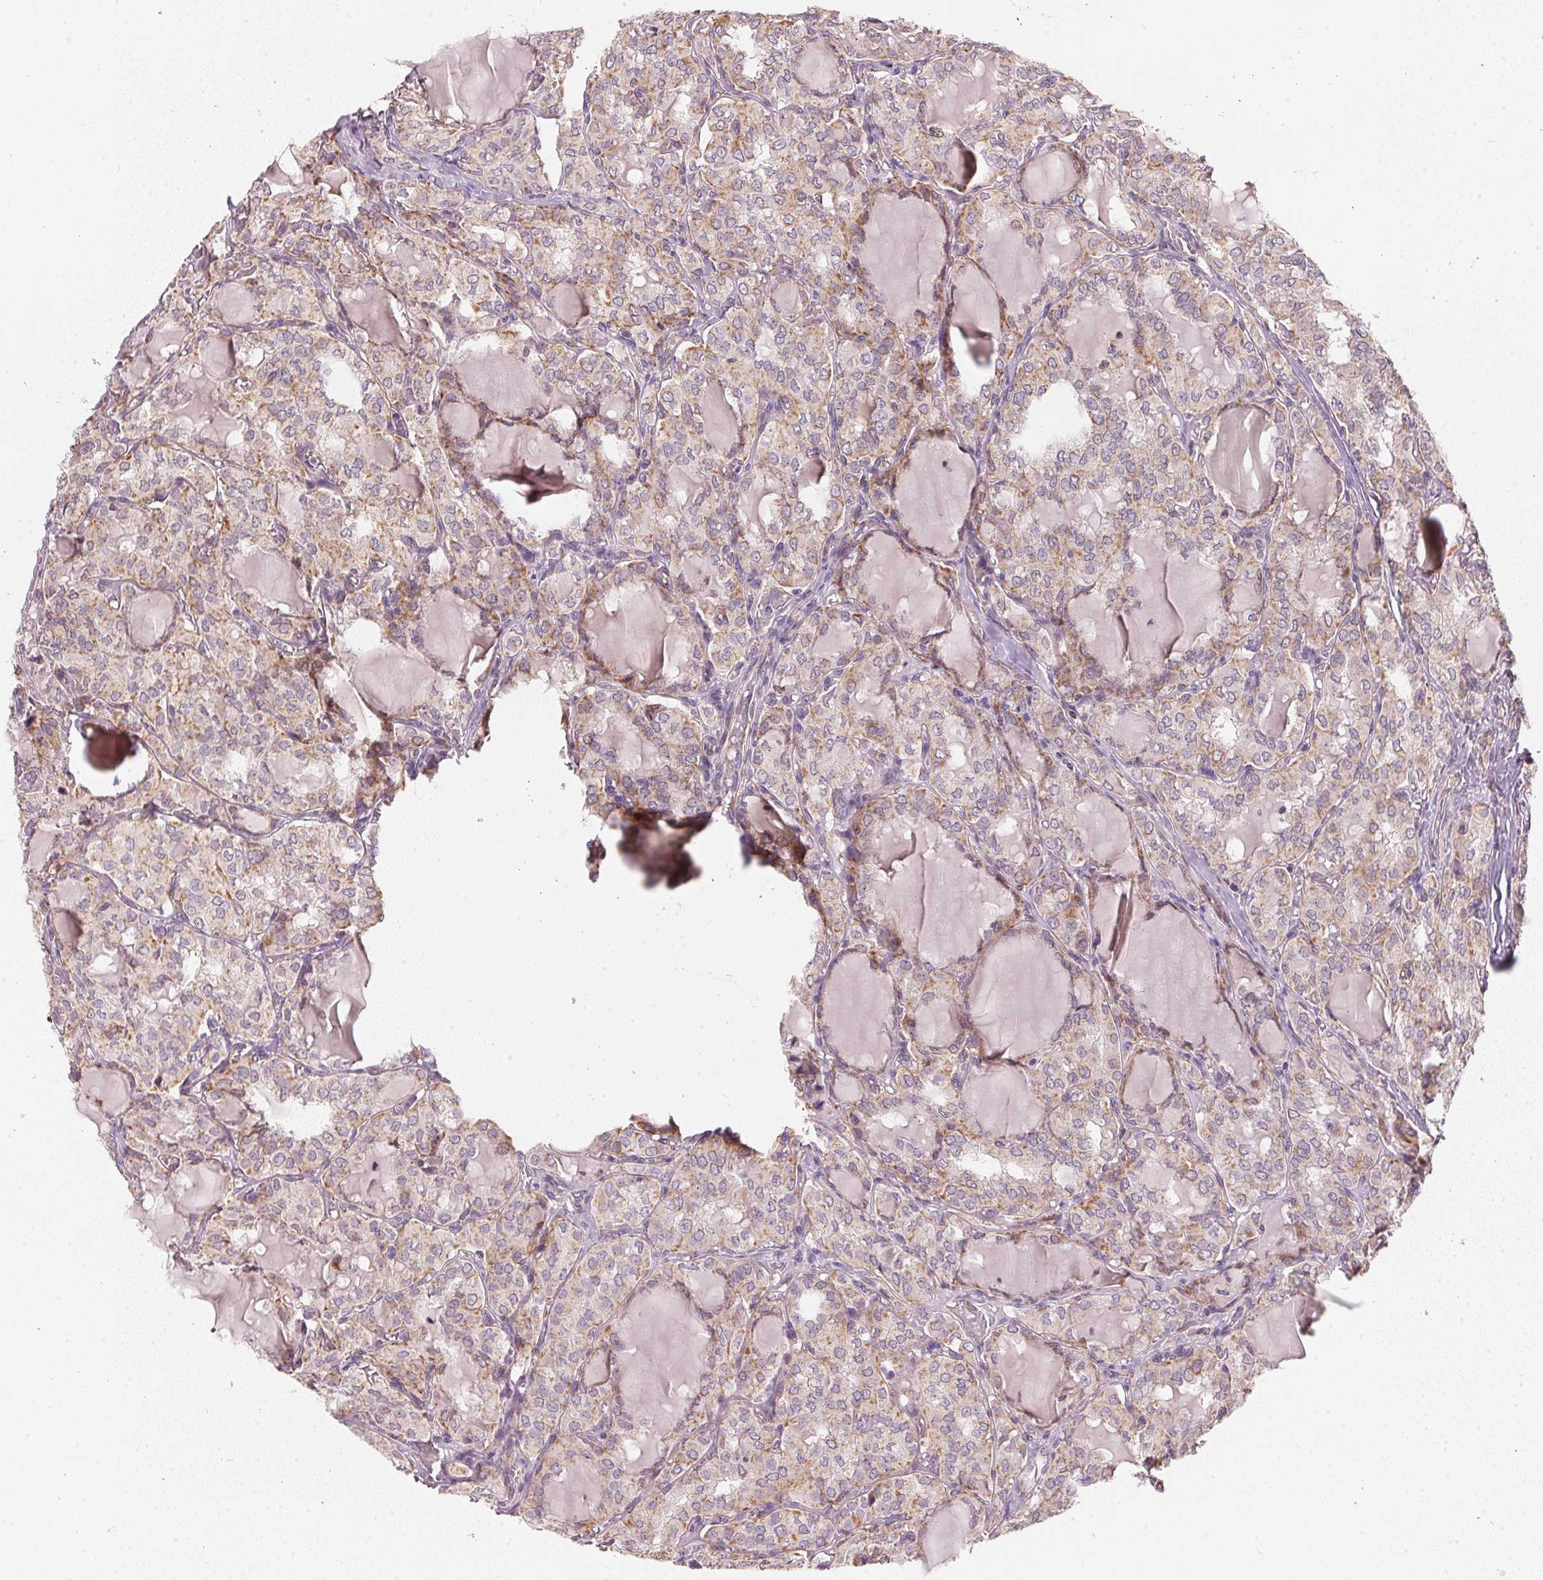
{"staining": {"intensity": "weak", "quantity": "25%-75%", "location": "cytoplasmic/membranous"}, "tissue": "thyroid cancer", "cell_type": "Tumor cells", "image_type": "cancer", "snomed": [{"axis": "morphology", "description": "Papillary adenocarcinoma, NOS"}, {"axis": "topography", "description": "Thyroid gland"}], "caption": "Thyroid cancer (papillary adenocarcinoma) was stained to show a protein in brown. There is low levels of weak cytoplasmic/membranous positivity in approximately 25%-75% of tumor cells.", "gene": "COQ7", "patient": {"sex": "male", "age": 20}}